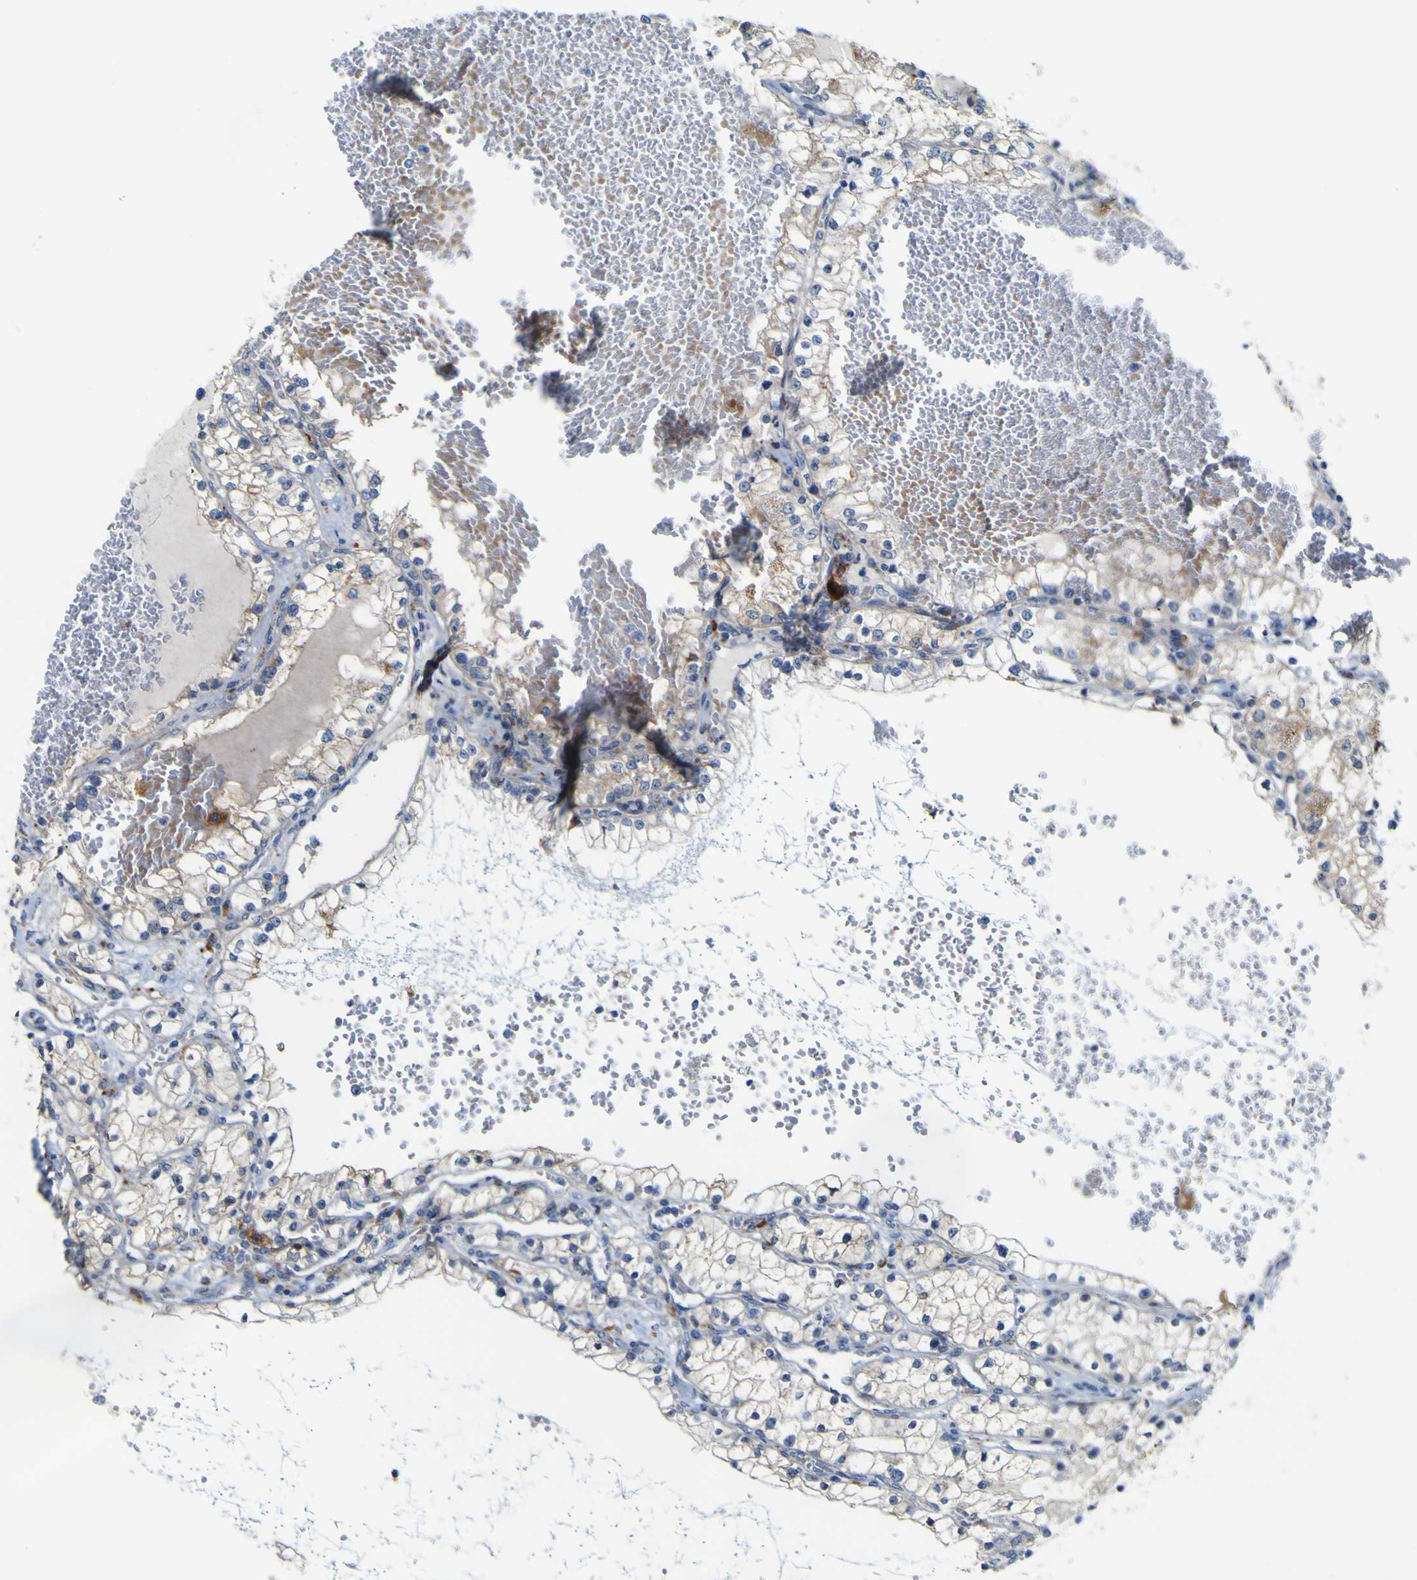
{"staining": {"intensity": "negative", "quantity": "none", "location": "none"}, "tissue": "renal cancer", "cell_type": "Tumor cells", "image_type": "cancer", "snomed": [{"axis": "morphology", "description": "Adenocarcinoma, NOS"}, {"axis": "topography", "description": "Kidney"}], "caption": "DAB immunohistochemical staining of human renal adenocarcinoma demonstrates no significant positivity in tumor cells.", "gene": "PTPRF", "patient": {"sex": "male", "age": 68}}